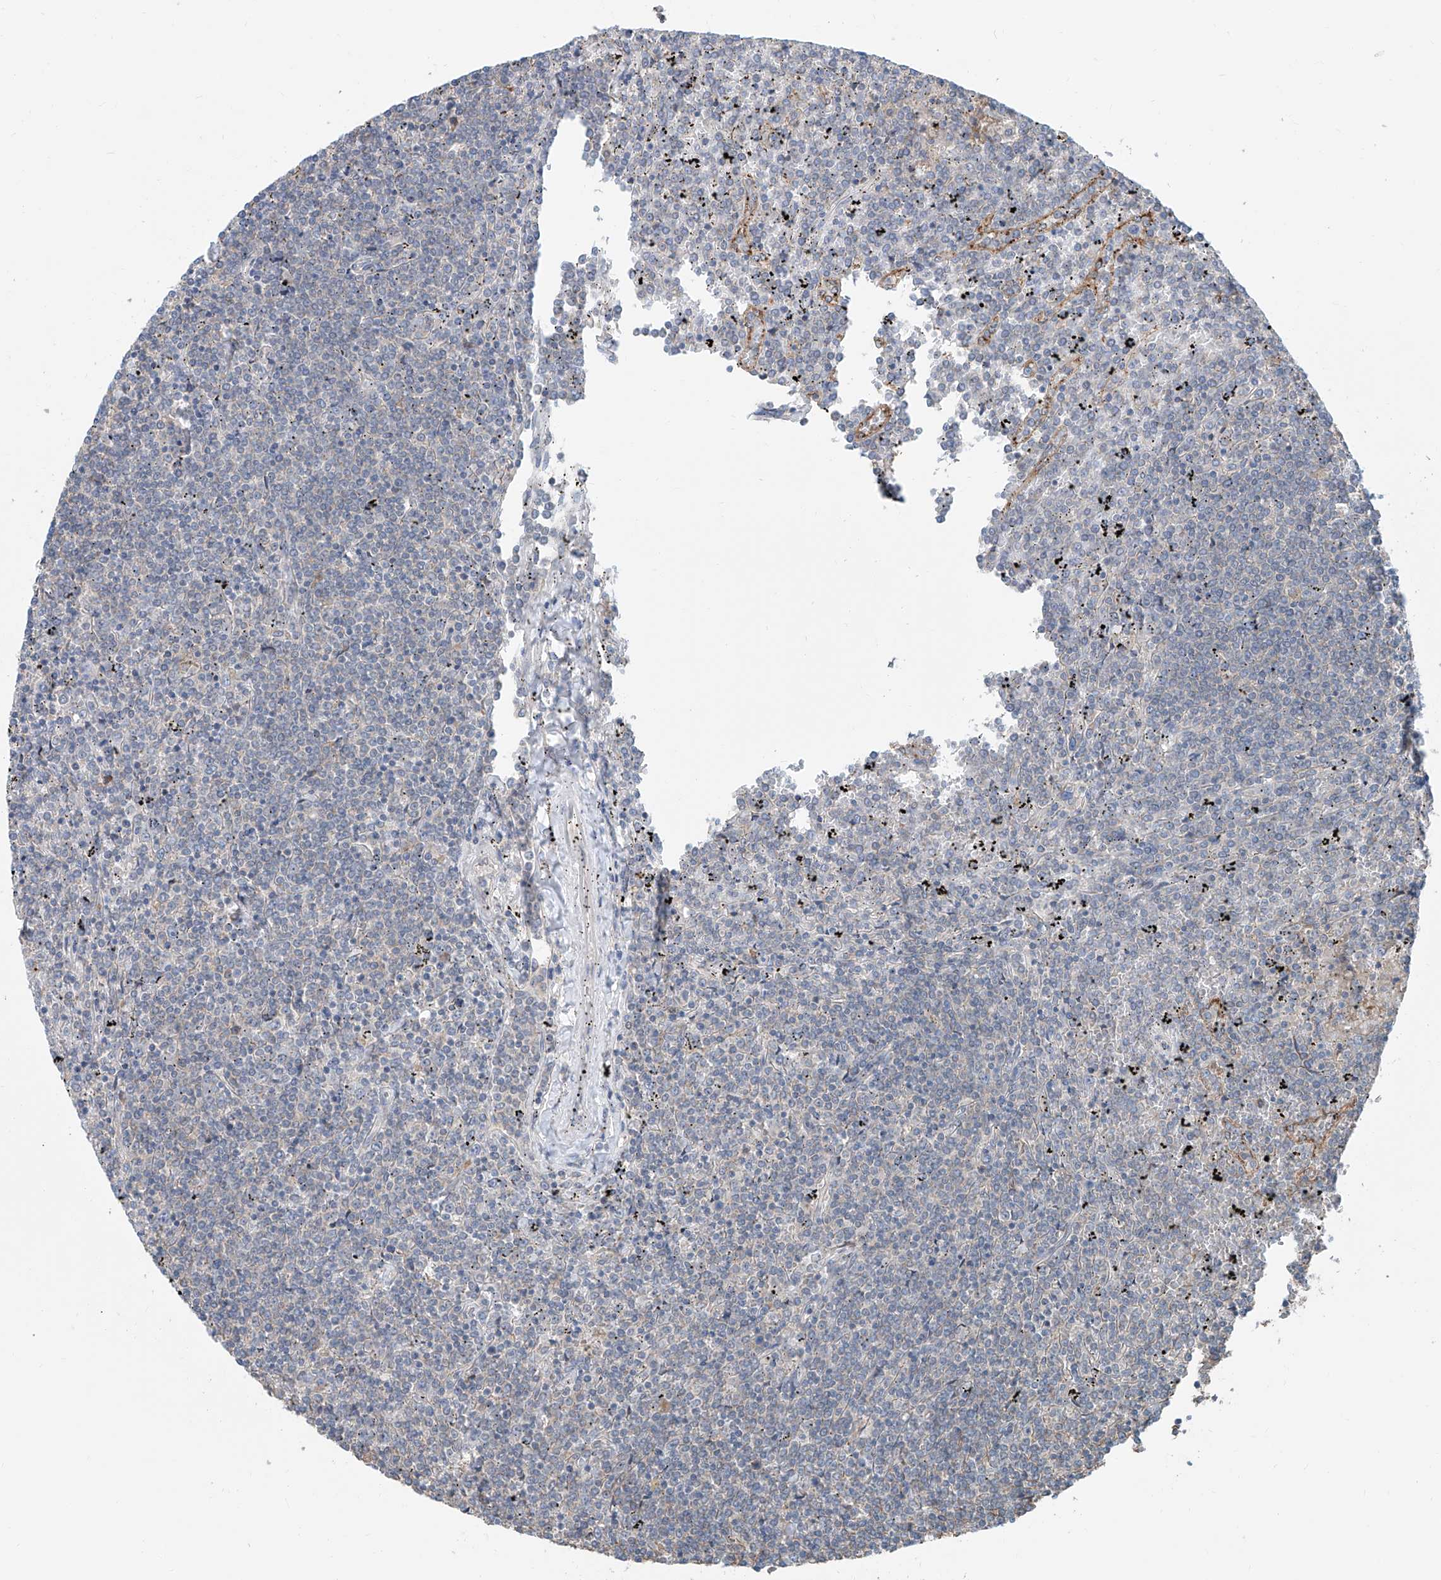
{"staining": {"intensity": "negative", "quantity": "none", "location": "none"}, "tissue": "lymphoma", "cell_type": "Tumor cells", "image_type": "cancer", "snomed": [{"axis": "morphology", "description": "Malignant lymphoma, non-Hodgkin's type, Low grade"}, {"axis": "topography", "description": "Spleen"}], "caption": "This histopathology image is of malignant lymphoma, non-Hodgkin's type (low-grade) stained with IHC to label a protein in brown with the nuclei are counter-stained blue. There is no positivity in tumor cells. (Stains: DAB (3,3'-diaminobenzidine) immunohistochemistry with hematoxylin counter stain, Microscopy: brightfield microscopy at high magnification).", "gene": "KCNK10", "patient": {"sex": "female", "age": 19}}